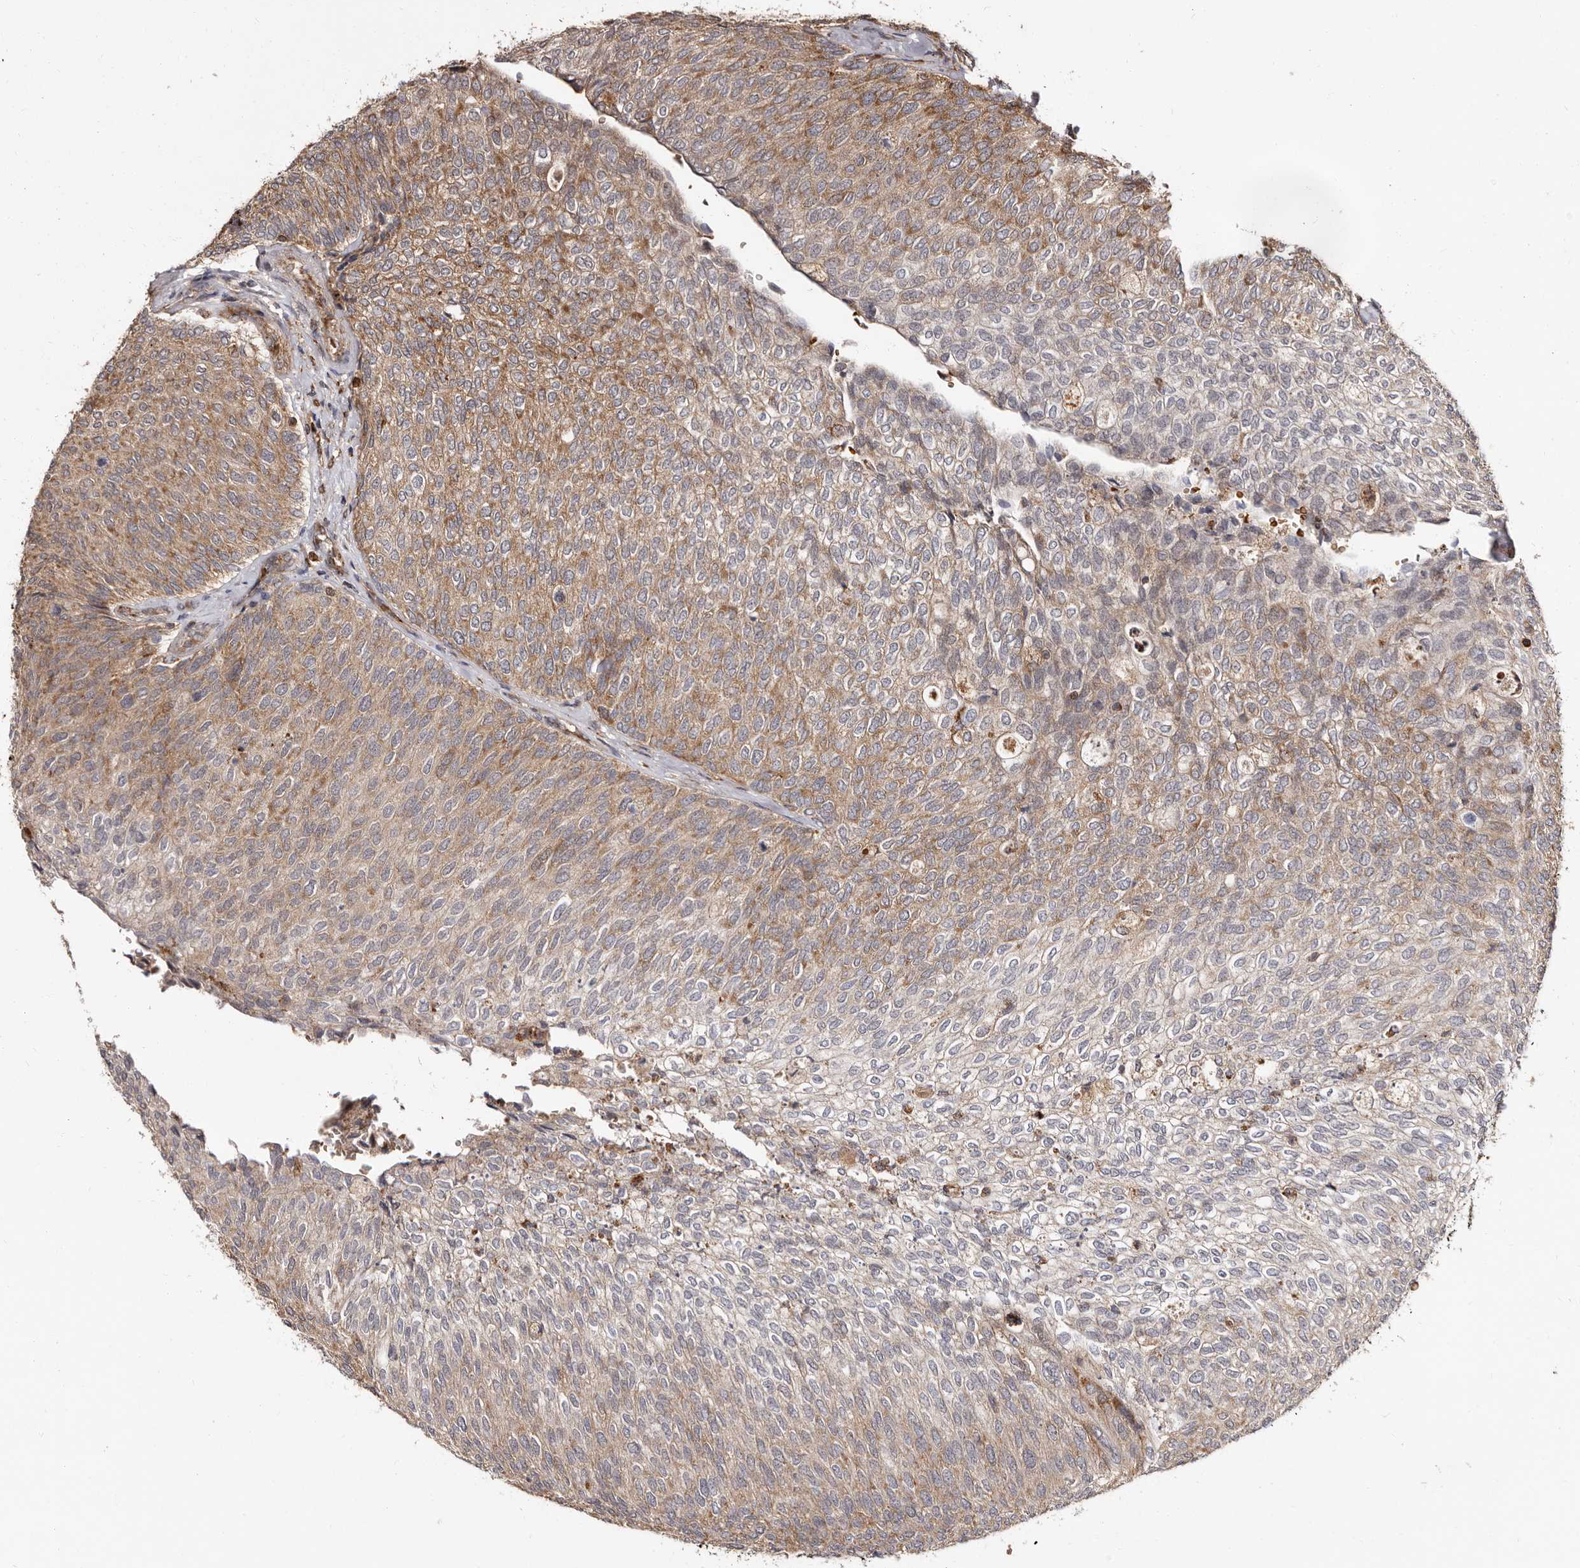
{"staining": {"intensity": "moderate", "quantity": ">75%", "location": "cytoplasmic/membranous"}, "tissue": "urothelial cancer", "cell_type": "Tumor cells", "image_type": "cancer", "snomed": [{"axis": "morphology", "description": "Urothelial carcinoma, Low grade"}, {"axis": "topography", "description": "Urinary bladder"}], "caption": "Protein staining of low-grade urothelial carcinoma tissue exhibits moderate cytoplasmic/membranous staining in approximately >75% of tumor cells. Immunohistochemistry stains the protein of interest in brown and the nuclei are stained blue.", "gene": "BAX", "patient": {"sex": "female", "age": 79}}